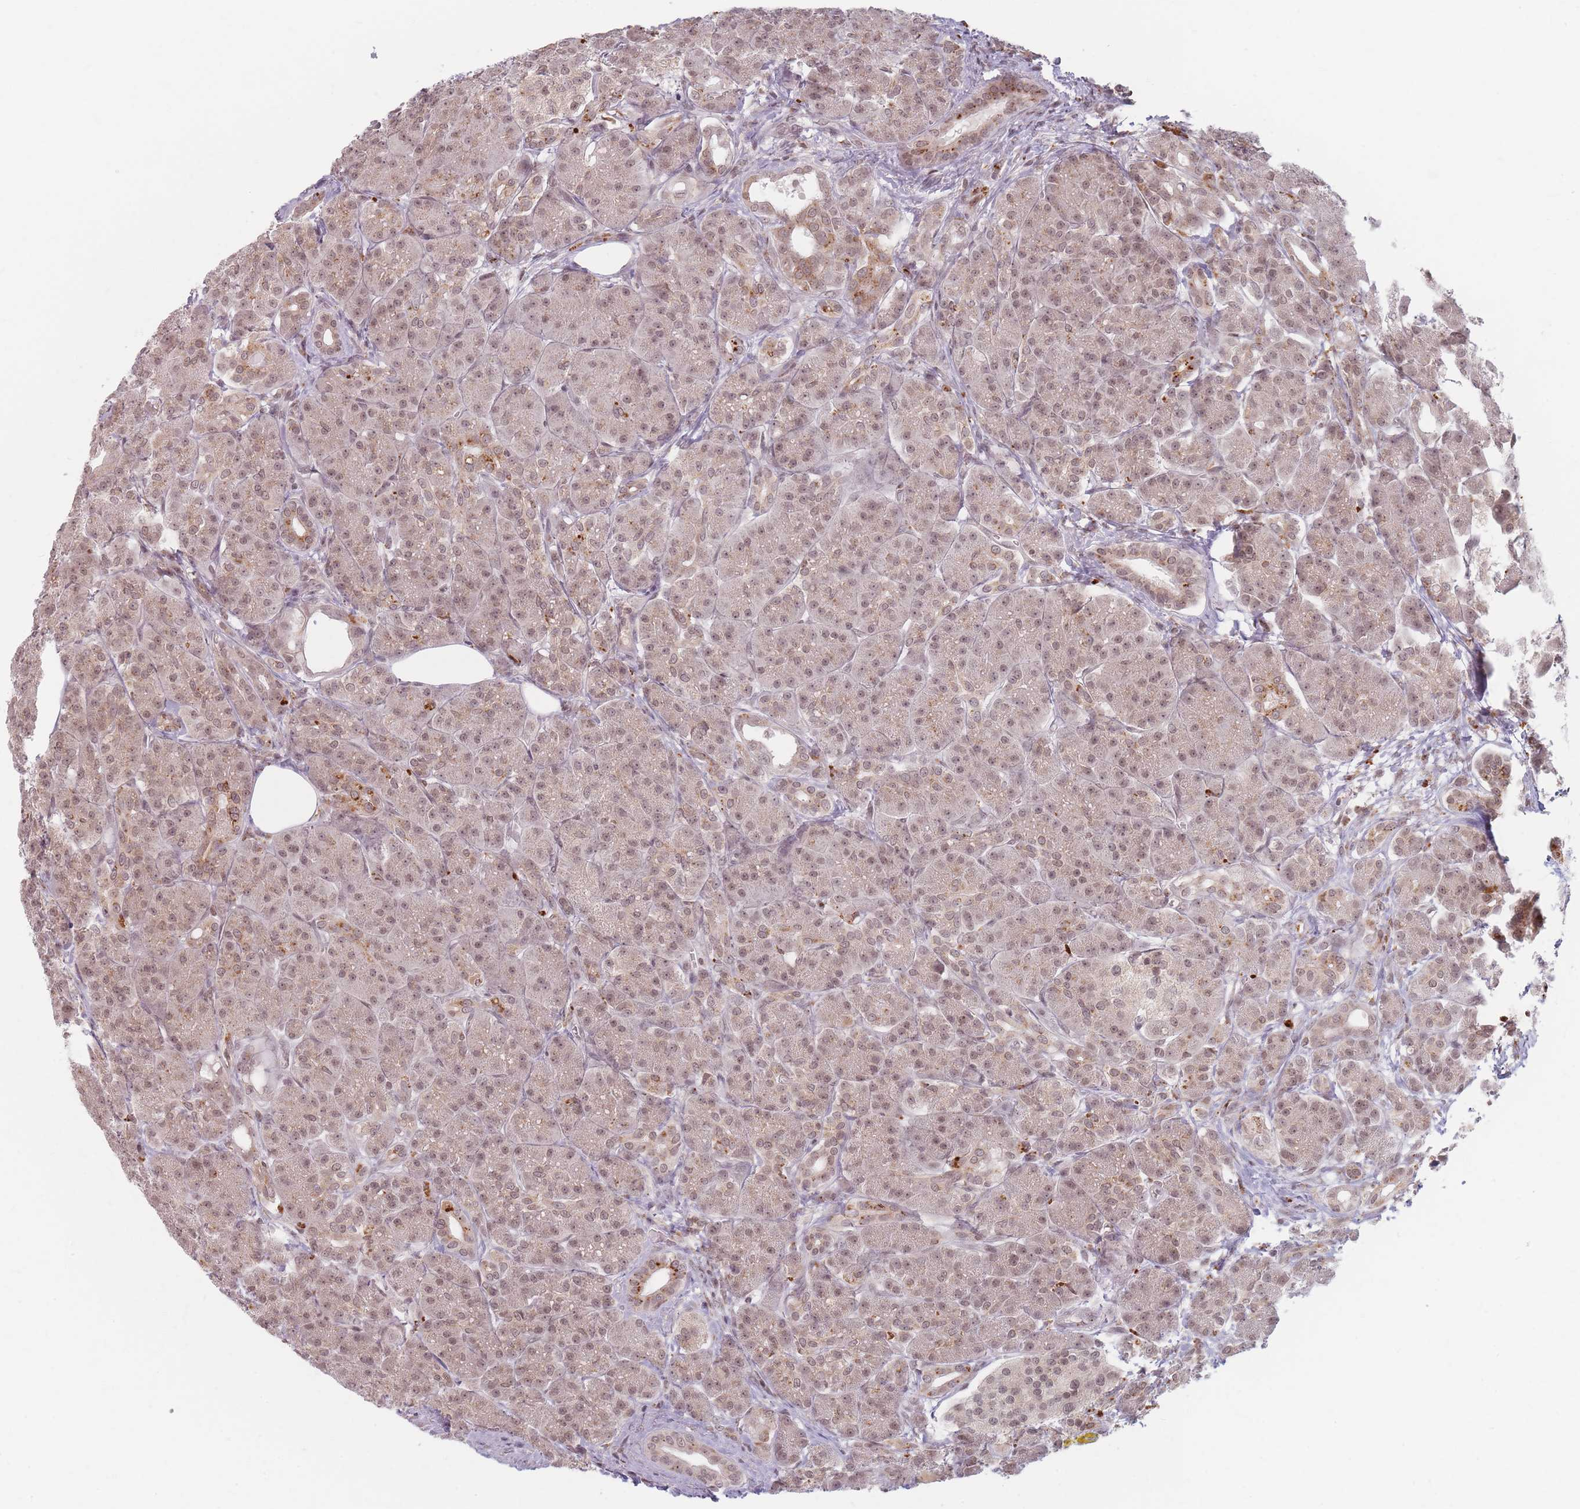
{"staining": {"intensity": "weak", "quantity": ">75%", "location": "nuclear"}, "tissue": "pancreas", "cell_type": "Exocrine glandular cells", "image_type": "normal", "snomed": [{"axis": "morphology", "description": "Normal tissue, NOS"}, {"axis": "topography", "description": "Pancreas"}], "caption": "Immunohistochemical staining of normal human pancreas shows >75% levels of weak nuclear protein positivity in about >75% of exocrine glandular cells.", "gene": "SPATA45", "patient": {"sex": "male", "age": 63}}